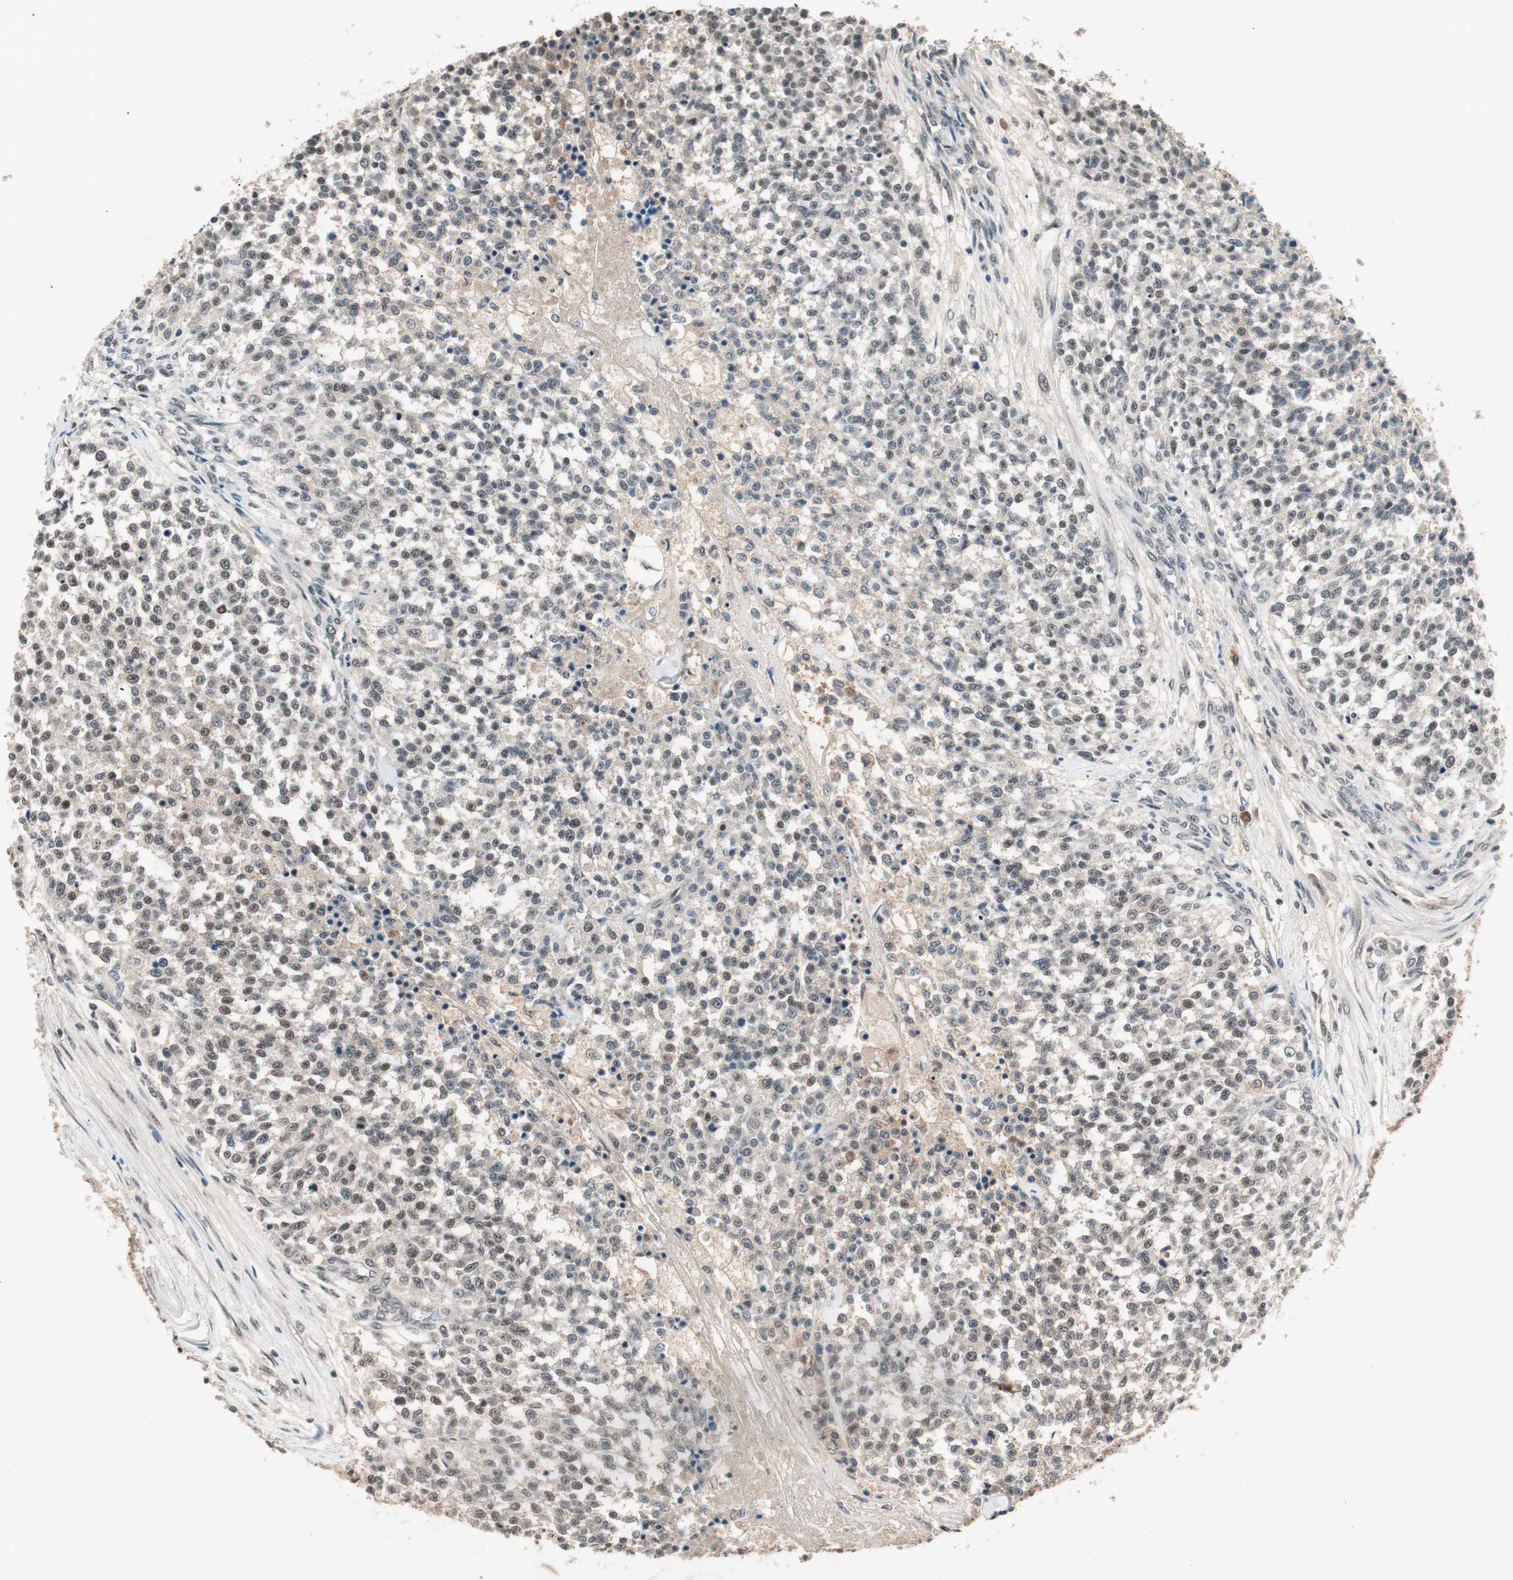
{"staining": {"intensity": "weak", "quantity": "<25%", "location": "cytoplasmic/membranous"}, "tissue": "testis cancer", "cell_type": "Tumor cells", "image_type": "cancer", "snomed": [{"axis": "morphology", "description": "Seminoma, NOS"}, {"axis": "topography", "description": "Testis"}], "caption": "Immunohistochemical staining of seminoma (testis) demonstrates no significant expression in tumor cells. (DAB (3,3'-diaminobenzidine) IHC, high magnification).", "gene": "NFRKB", "patient": {"sex": "male", "age": 59}}